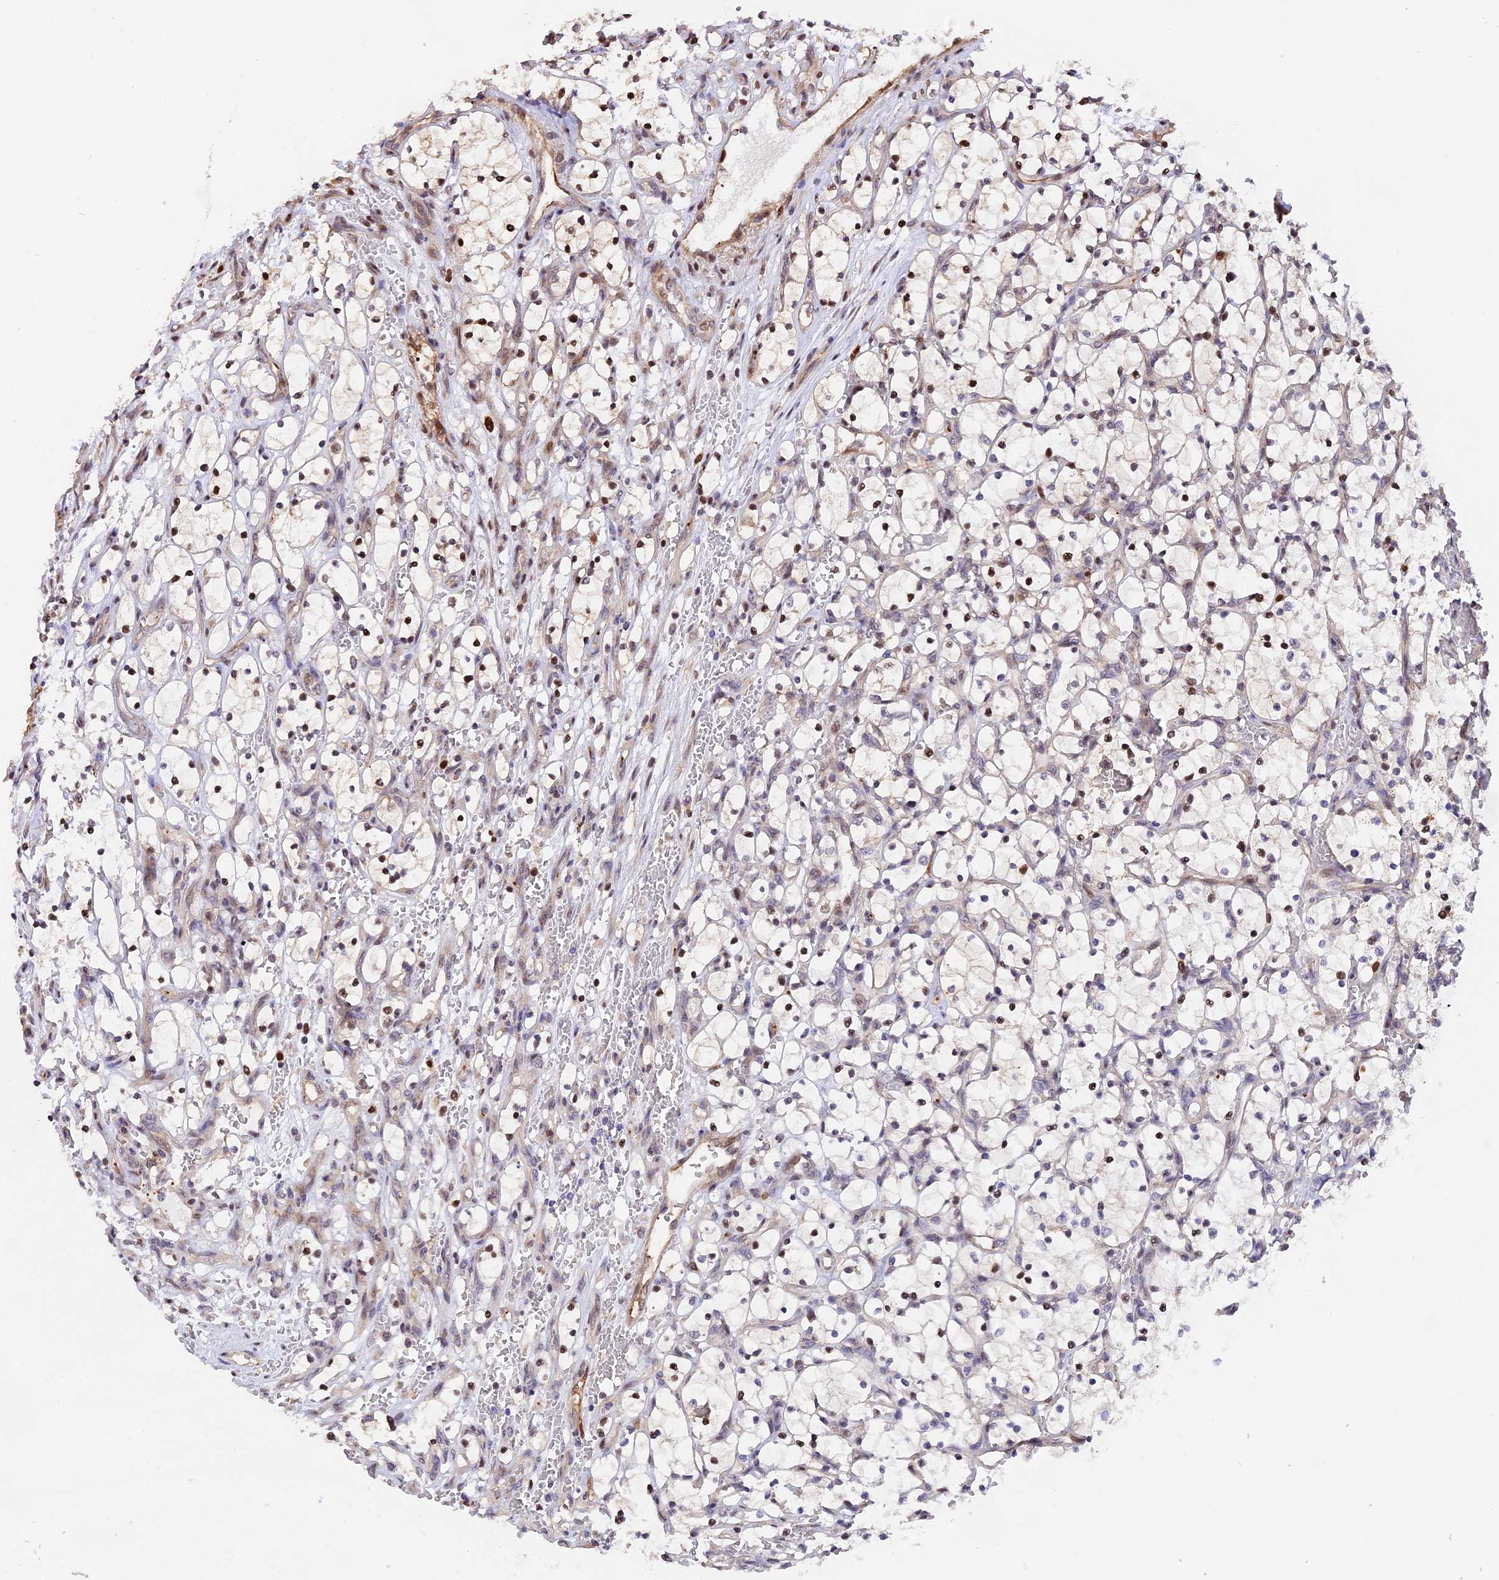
{"staining": {"intensity": "negative", "quantity": "none", "location": "none"}, "tissue": "renal cancer", "cell_type": "Tumor cells", "image_type": "cancer", "snomed": [{"axis": "morphology", "description": "Adenocarcinoma, NOS"}, {"axis": "topography", "description": "Kidney"}], "caption": "Immunohistochemistry (IHC) micrograph of human renal cancer stained for a protein (brown), which displays no positivity in tumor cells.", "gene": "HERPUD1", "patient": {"sex": "female", "age": 69}}